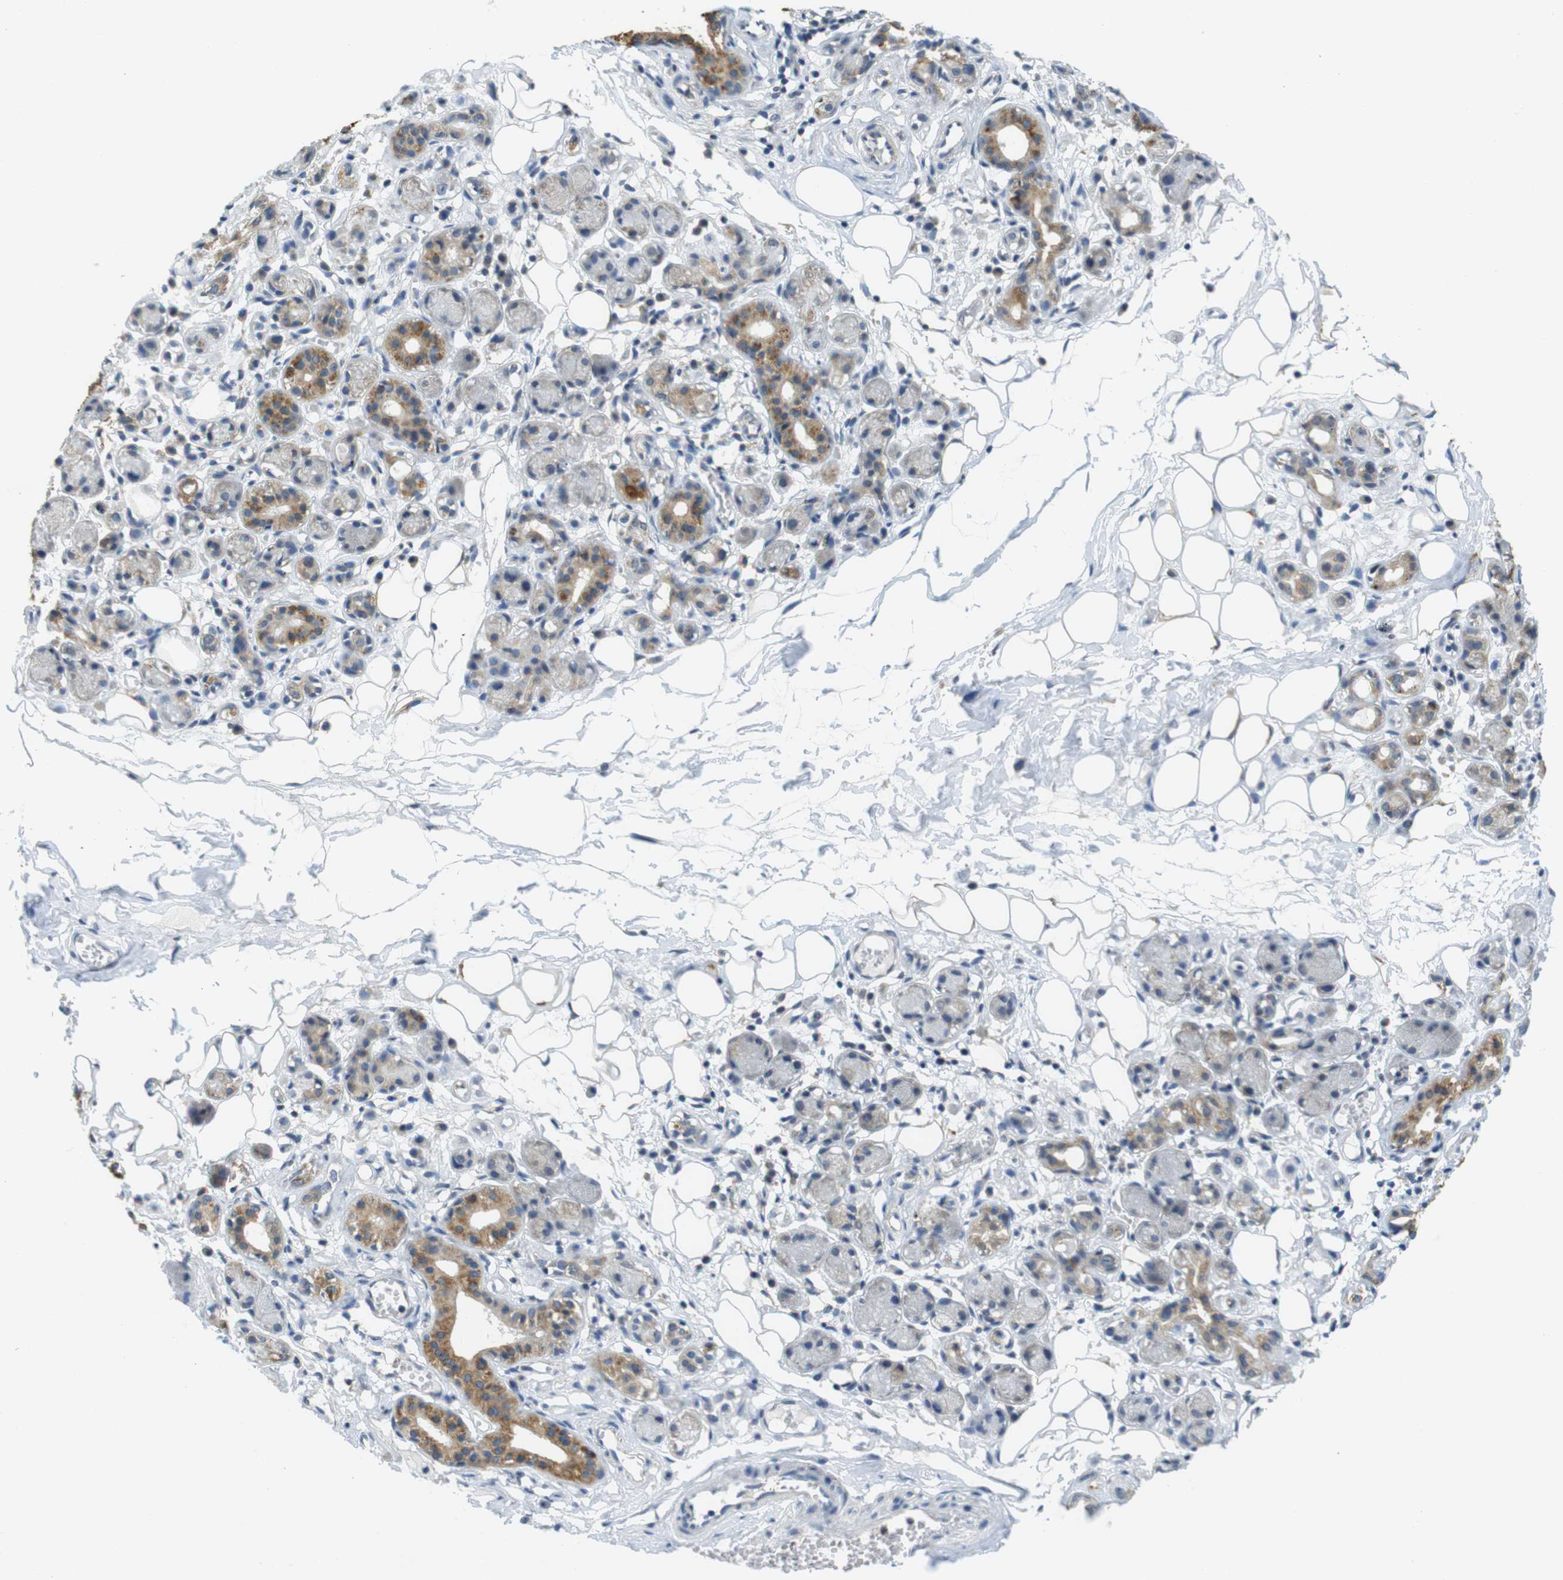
{"staining": {"intensity": "negative", "quantity": "none", "location": "none"}, "tissue": "adipose tissue", "cell_type": "Adipocytes", "image_type": "normal", "snomed": [{"axis": "morphology", "description": "Normal tissue, NOS"}, {"axis": "morphology", "description": "Inflammation, NOS"}, {"axis": "topography", "description": "Vascular tissue"}, {"axis": "topography", "description": "Salivary gland"}], "caption": "This is an IHC image of unremarkable adipose tissue. There is no expression in adipocytes.", "gene": "BRI3BP", "patient": {"sex": "female", "age": 75}}